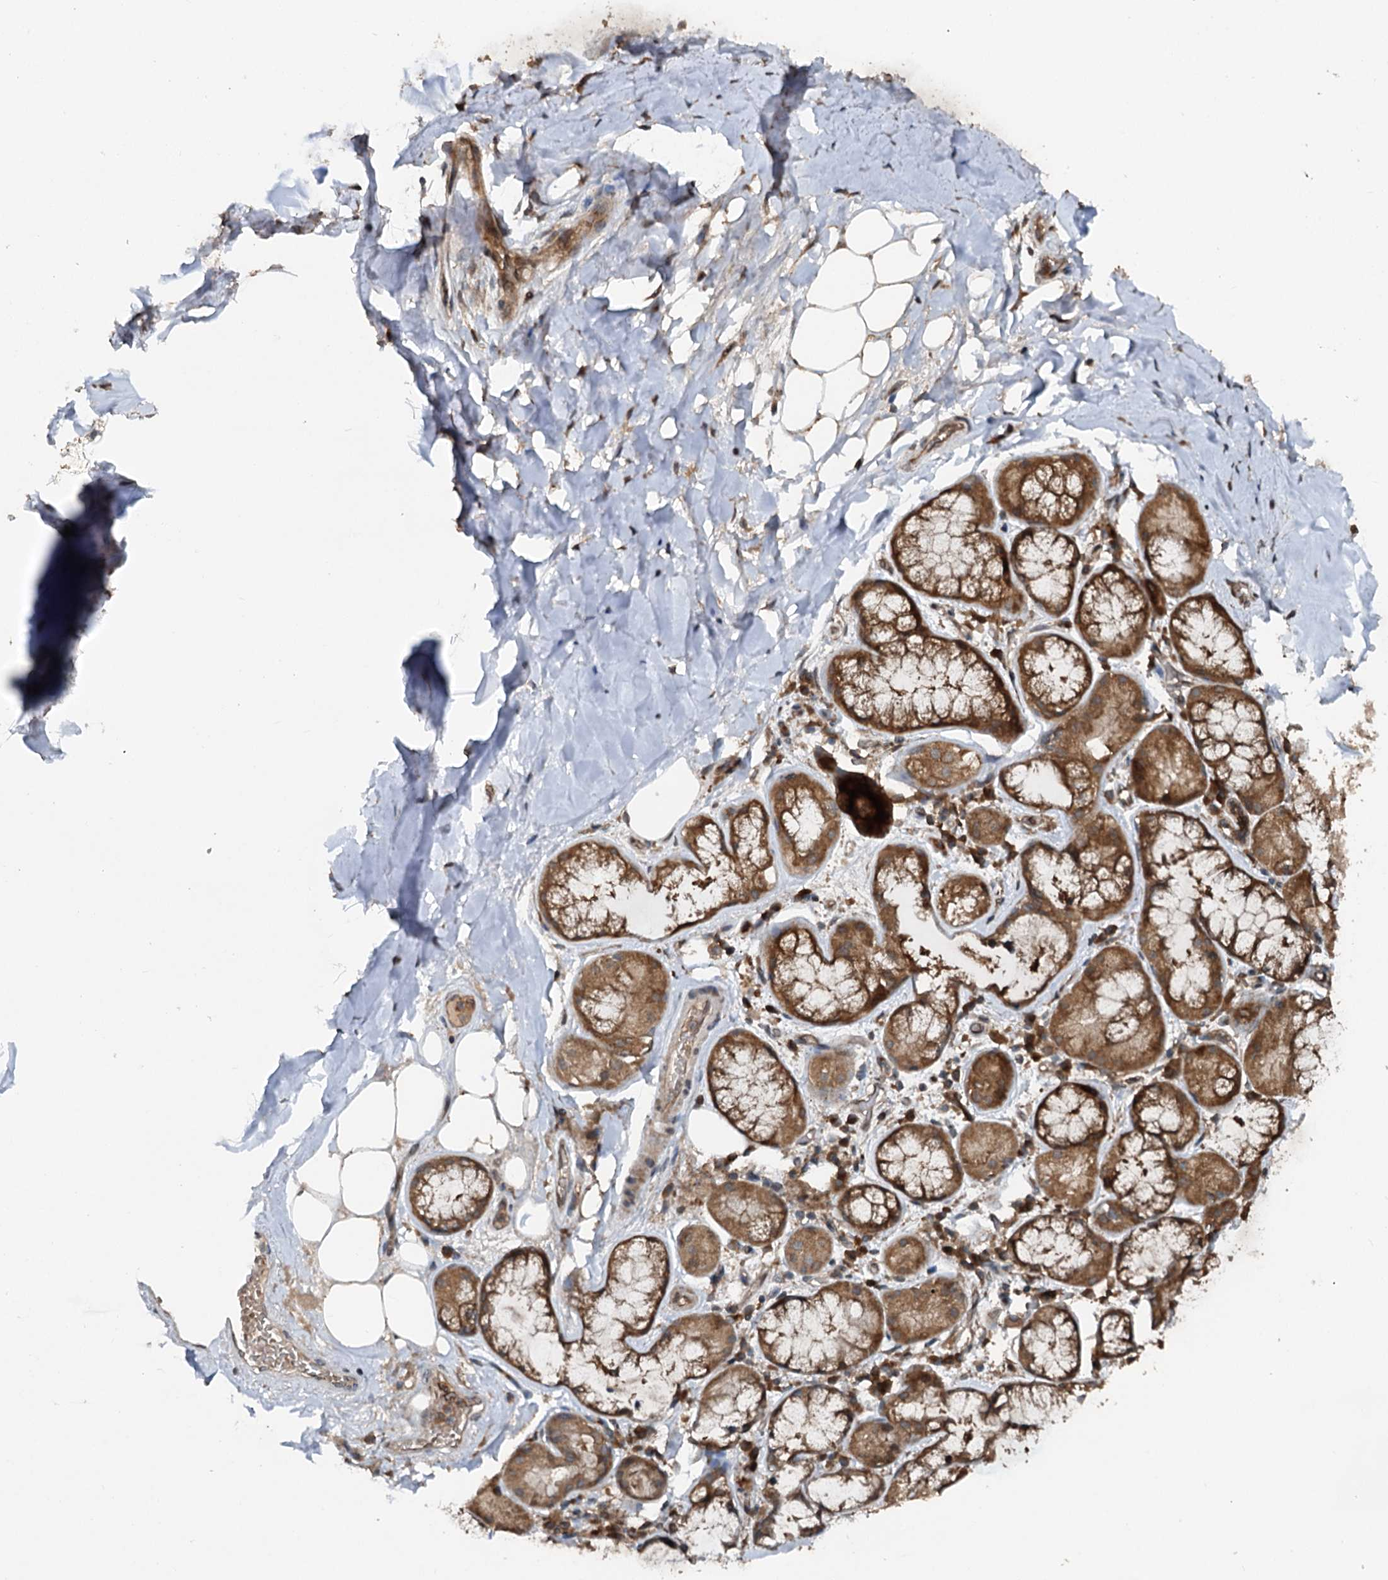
{"staining": {"intensity": "weak", "quantity": "25%-75%", "location": "cytoplasmic/membranous"}, "tissue": "adipose tissue", "cell_type": "Adipocytes", "image_type": "normal", "snomed": [{"axis": "morphology", "description": "Normal tissue, NOS"}, {"axis": "topography", "description": "Lymph node"}, {"axis": "topography", "description": "Cartilage tissue"}, {"axis": "topography", "description": "Bronchus"}], "caption": "The micrograph shows immunohistochemical staining of benign adipose tissue. There is weak cytoplasmic/membranous expression is present in approximately 25%-75% of adipocytes.", "gene": "N4BP2L2", "patient": {"sex": "male", "age": 63}}